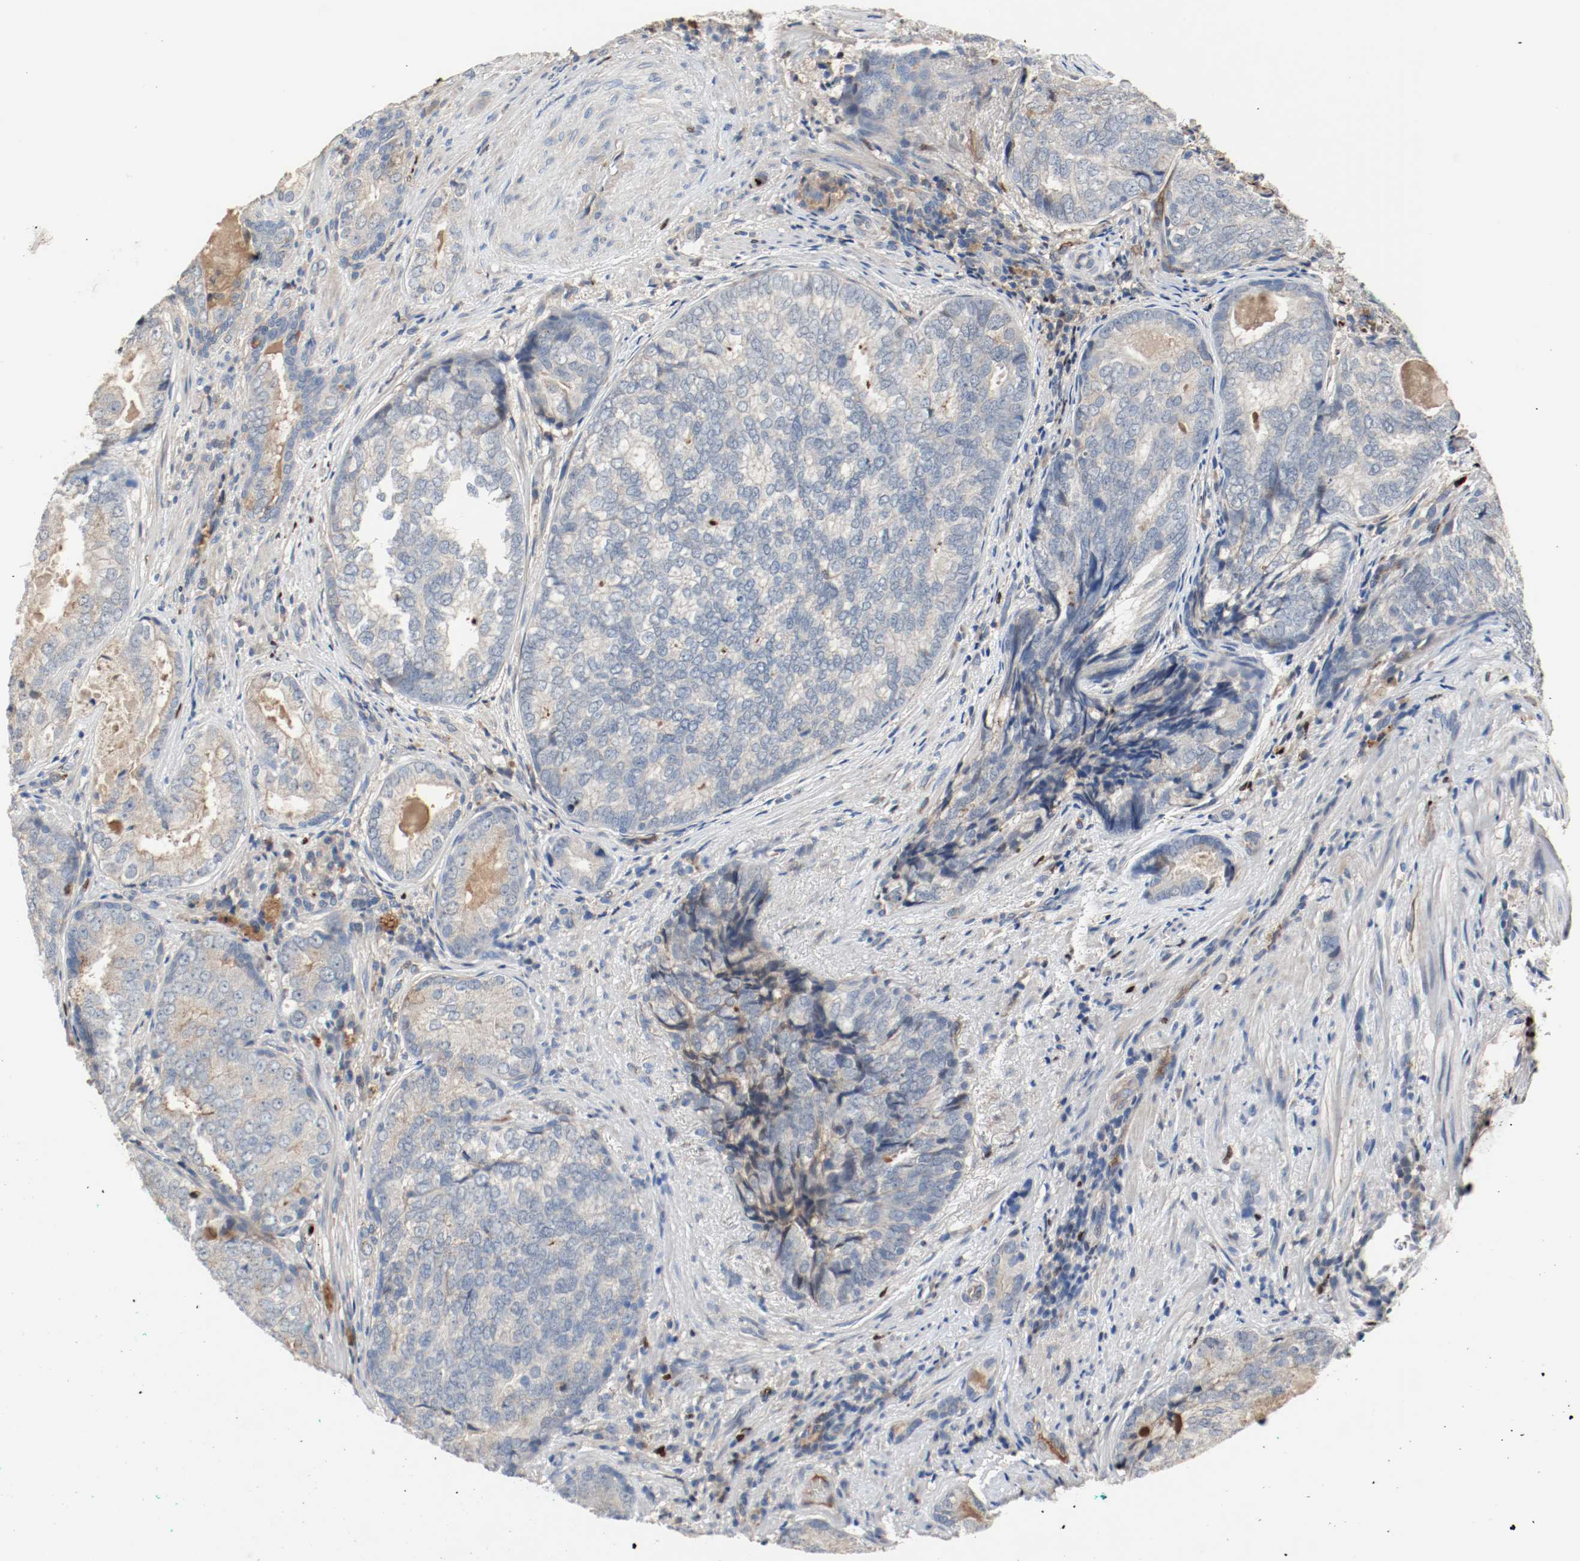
{"staining": {"intensity": "weak", "quantity": "<25%", "location": "cytoplasmic/membranous"}, "tissue": "prostate cancer", "cell_type": "Tumor cells", "image_type": "cancer", "snomed": [{"axis": "morphology", "description": "Adenocarcinoma, High grade"}, {"axis": "topography", "description": "Prostate"}], "caption": "Prostate cancer was stained to show a protein in brown. There is no significant expression in tumor cells.", "gene": "BLK", "patient": {"sex": "male", "age": 66}}